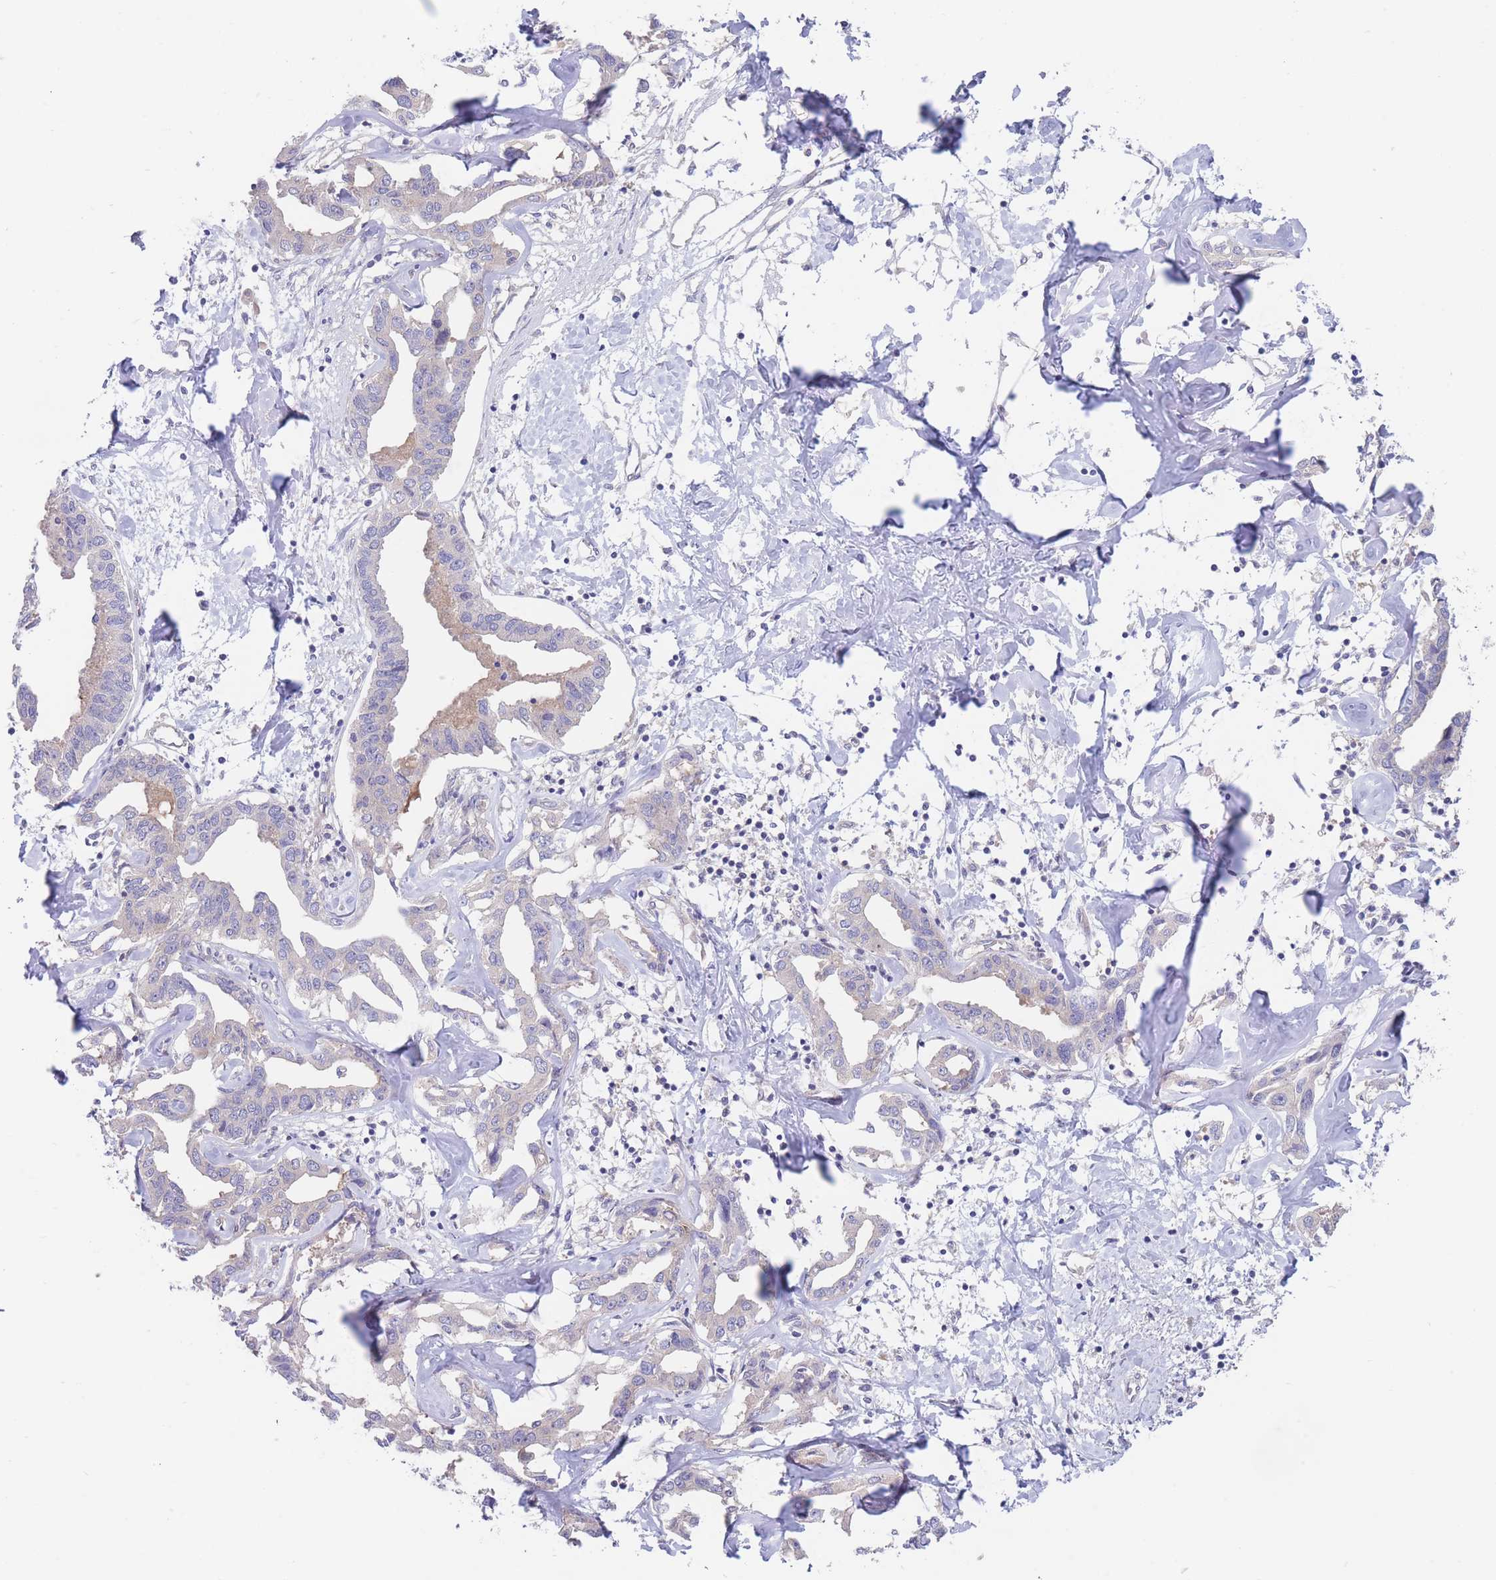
{"staining": {"intensity": "weak", "quantity": "<25%", "location": "cytoplasmic/membranous"}, "tissue": "liver cancer", "cell_type": "Tumor cells", "image_type": "cancer", "snomed": [{"axis": "morphology", "description": "Cholangiocarcinoma"}, {"axis": "topography", "description": "Liver"}], "caption": "IHC photomicrograph of neoplastic tissue: cholangiocarcinoma (liver) stained with DAB (3,3'-diaminobenzidine) displays no significant protein staining in tumor cells.", "gene": "ZNF281", "patient": {"sex": "male", "age": 59}}